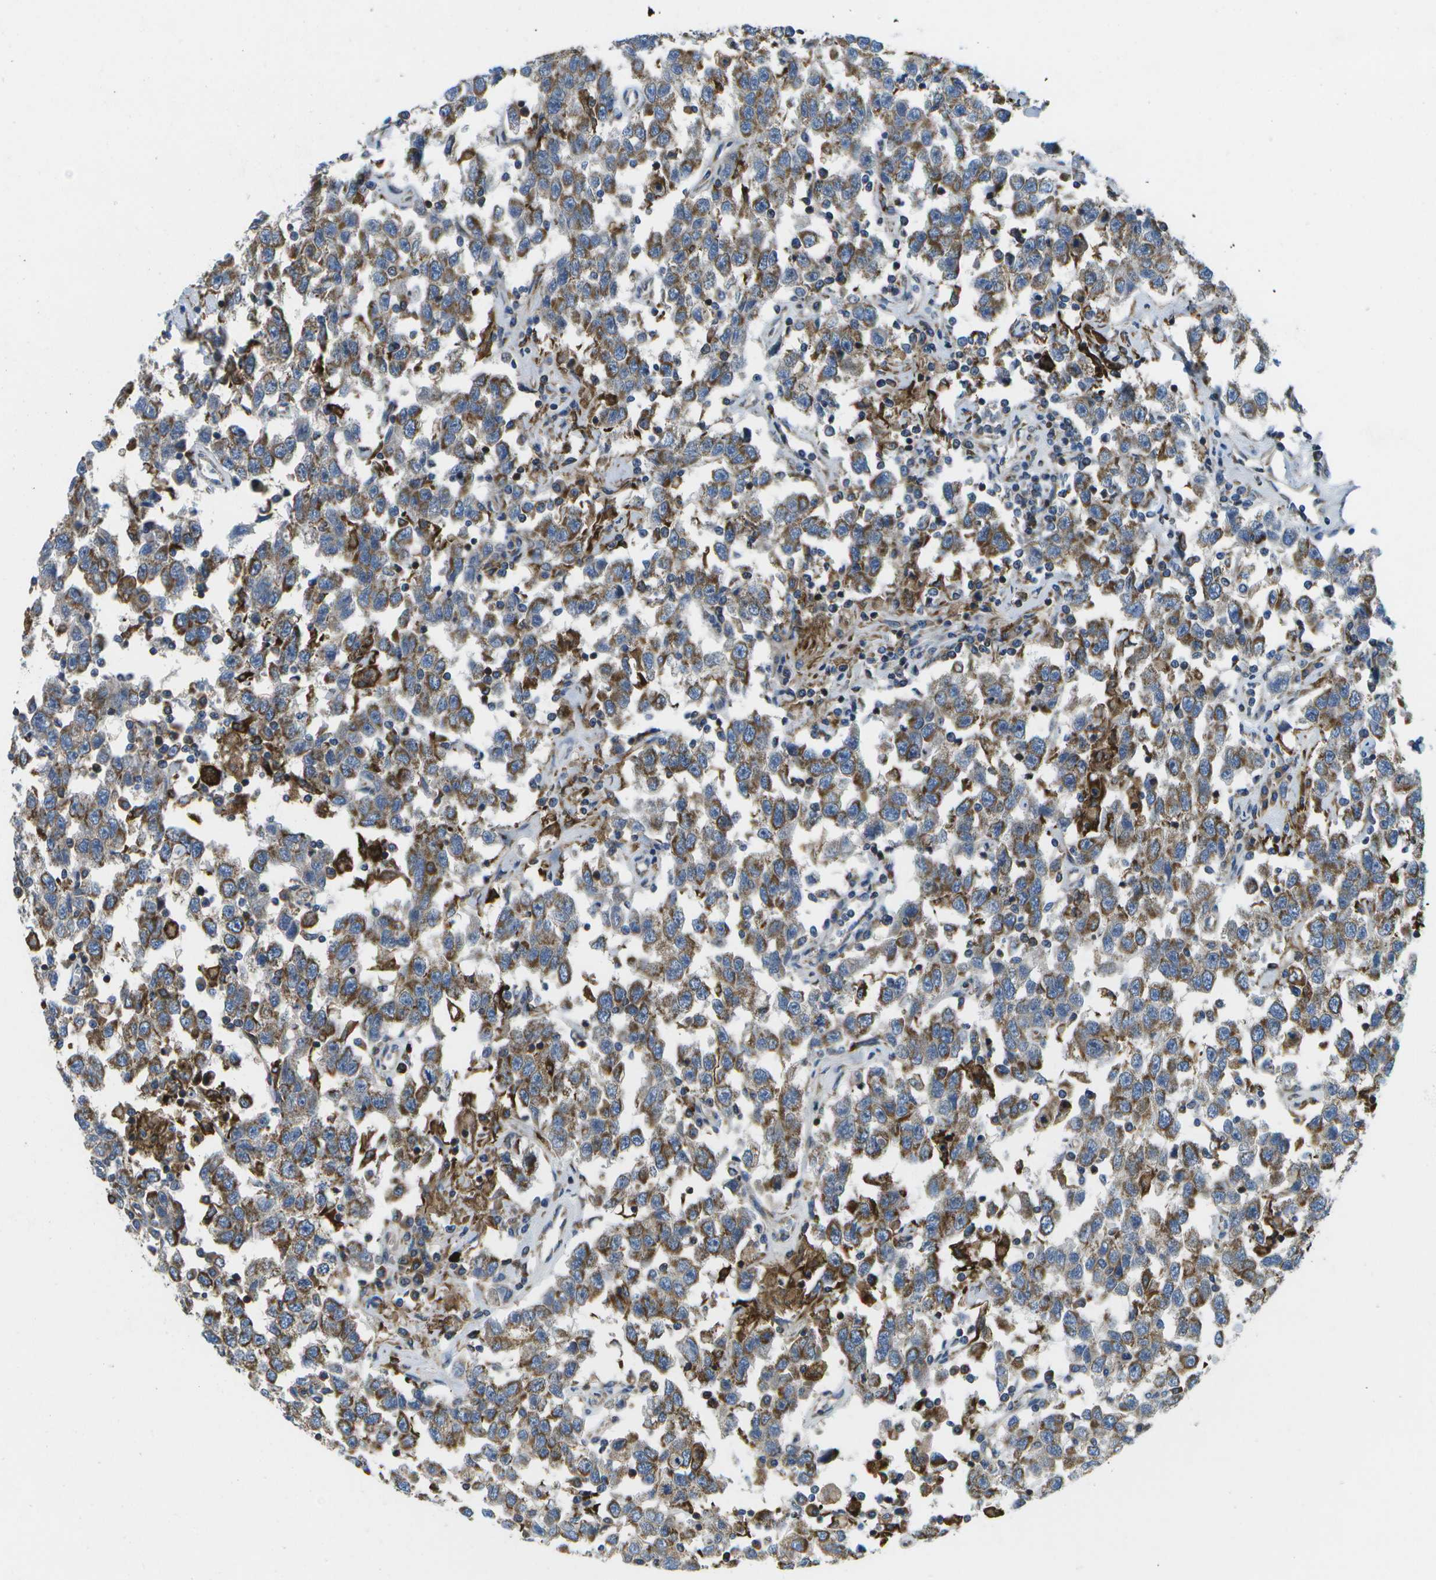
{"staining": {"intensity": "moderate", "quantity": ">75%", "location": "cytoplasmic/membranous"}, "tissue": "testis cancer", "cell_type": "Tumor cells", "image_type": "cancer", "snomed": [{"axis": "morphology", "description": "Seminoma, NOS"}, {"axis": "topography", "description": "Testis"}], "caption": "Brown immunohistochemical staining in human testis cancer (seminoma) displays moderate cytoplasmic/membranous staining in approximately >75% of tumor cells.", "gene": "GDF5", "patient": {"sex": "male", "age": 41}}